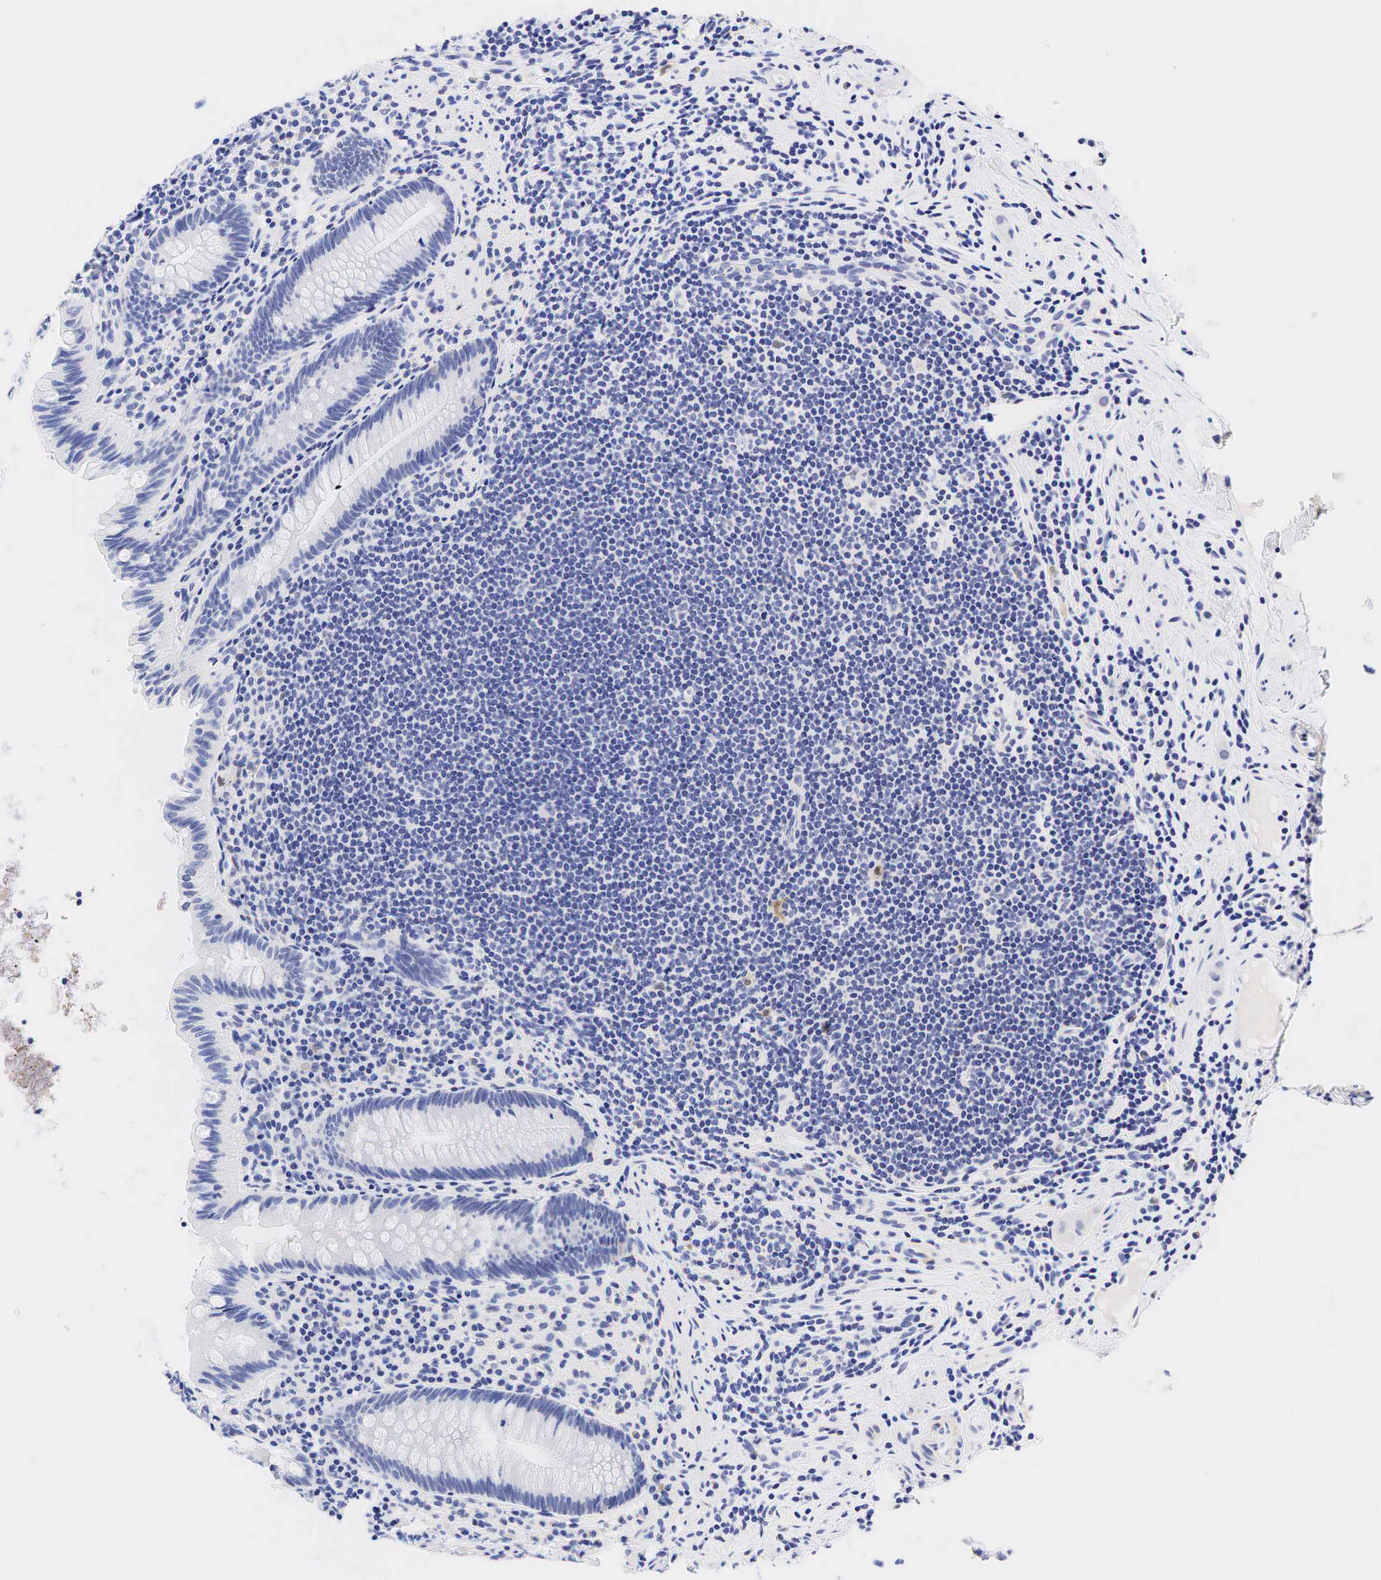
{"staining": {"intensity": "negative", "quantity": "none", "location": "none"}, "tissue": "appendix", "cell_type": "Glandular cells", "image_type": "normal", "snomed": [{"axis": "morphology", "description": "Normal tissue, NOS"}, {"axis": "topography", "description": "Appendix"}], "caption": "DAB (3,3'-diaminobenzidine) immunohistochemical staining of normal human appendix displays no significant staining in glandular cells.", "gene": "CCND1", "patient": {"sex": "male", "age": 41}}